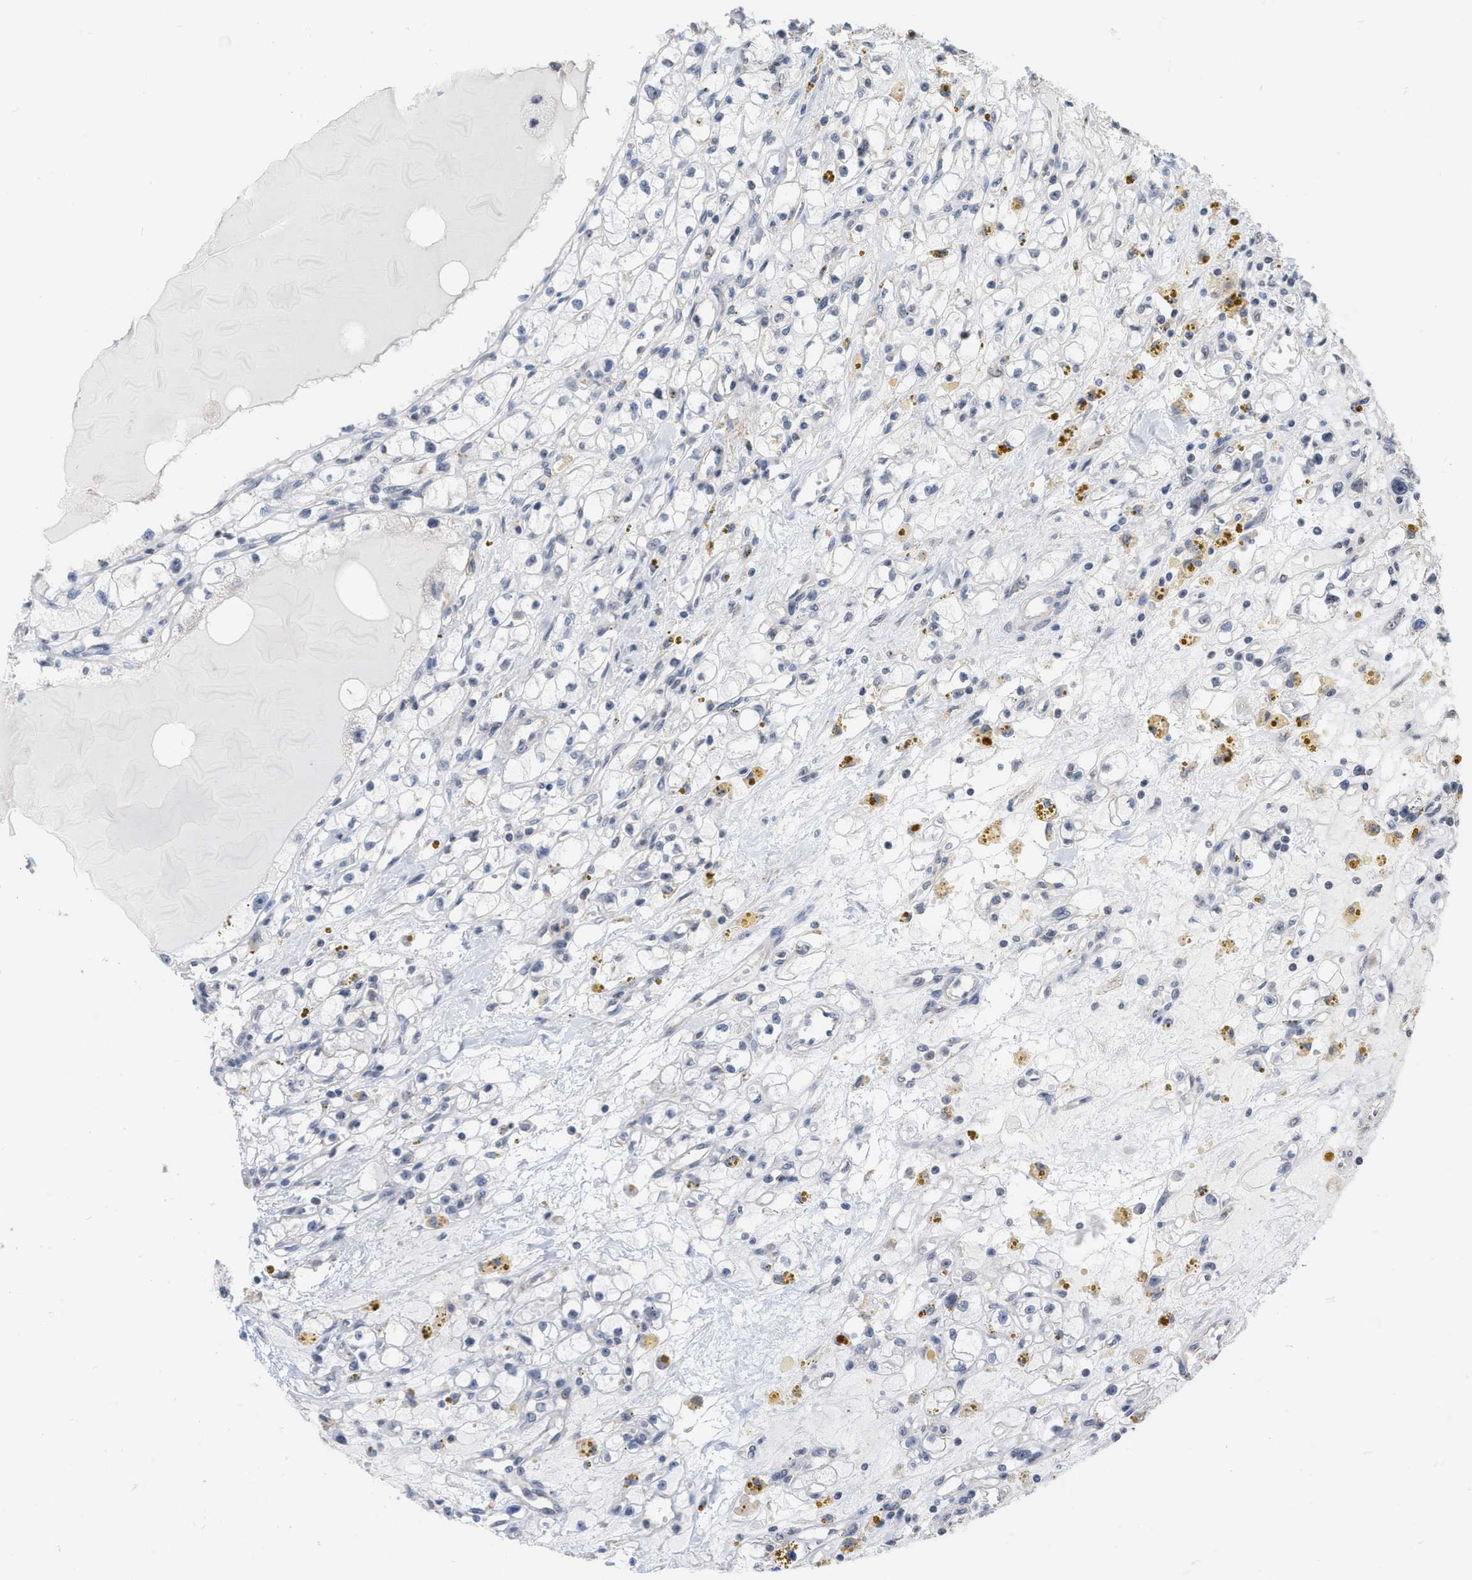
{"staining": {"intensity": "negative", "quantity": "none", "location": "none"}, "tissue": "renal cancer", "cell_type": "Tumor cells", "image_type": "cancer", "snomed": [{"axis": "morphology", "description": "Adenocarcinoma, NOS"}, {"axis": "topography", "description": "Kidney"}], "caption": "The histopathology image reveals no staining of tumor cells in renal cancer. The staining was performed using DAB to visualize the protein expression in brown, while the nuclei were stained in blue with hematoxylin (Magnification: 20x).", "gene": "BAIAP2L1", "patient": {"sex": "male", "age": 56}}